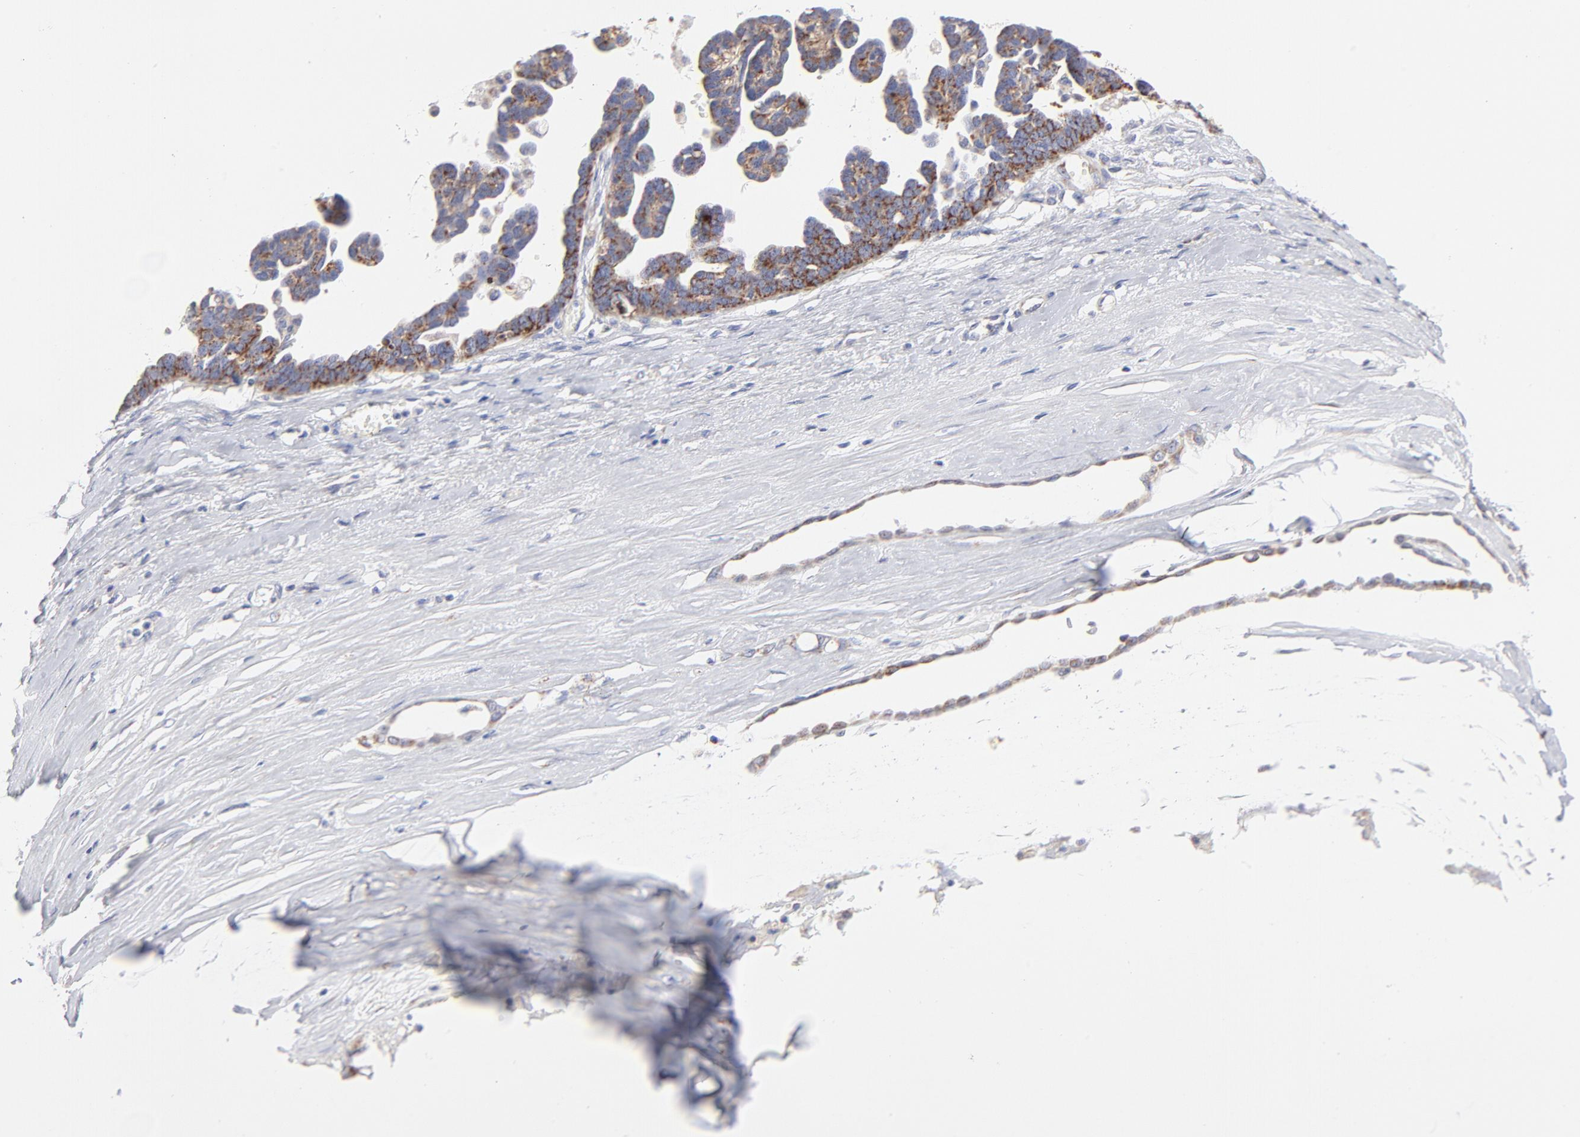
{"staining": {"intensity": "weak", "quantity": ">75%", "location": "cytoplasmic/membranous"}, "tissue": "ovarian cancer", "cell_type": "Tumor cells", "image_type": "cancer", "snomed": [{"axis": "morphology", "description": "Cystadenocarcinoma, serous, NOS"}, {"axis": "topography", "description": "Ovary"}], "caption": "The histopathology image displays staining of ovarian serous cystadenocarcinoma, revealing weak cytoplasmic/membranous protein expression (brown color) within tumor cells. (IHC, brightfield microscopy, high magnification).", "gene": "TIMM8A", "patient": {"sex": "female", "age": 54}}